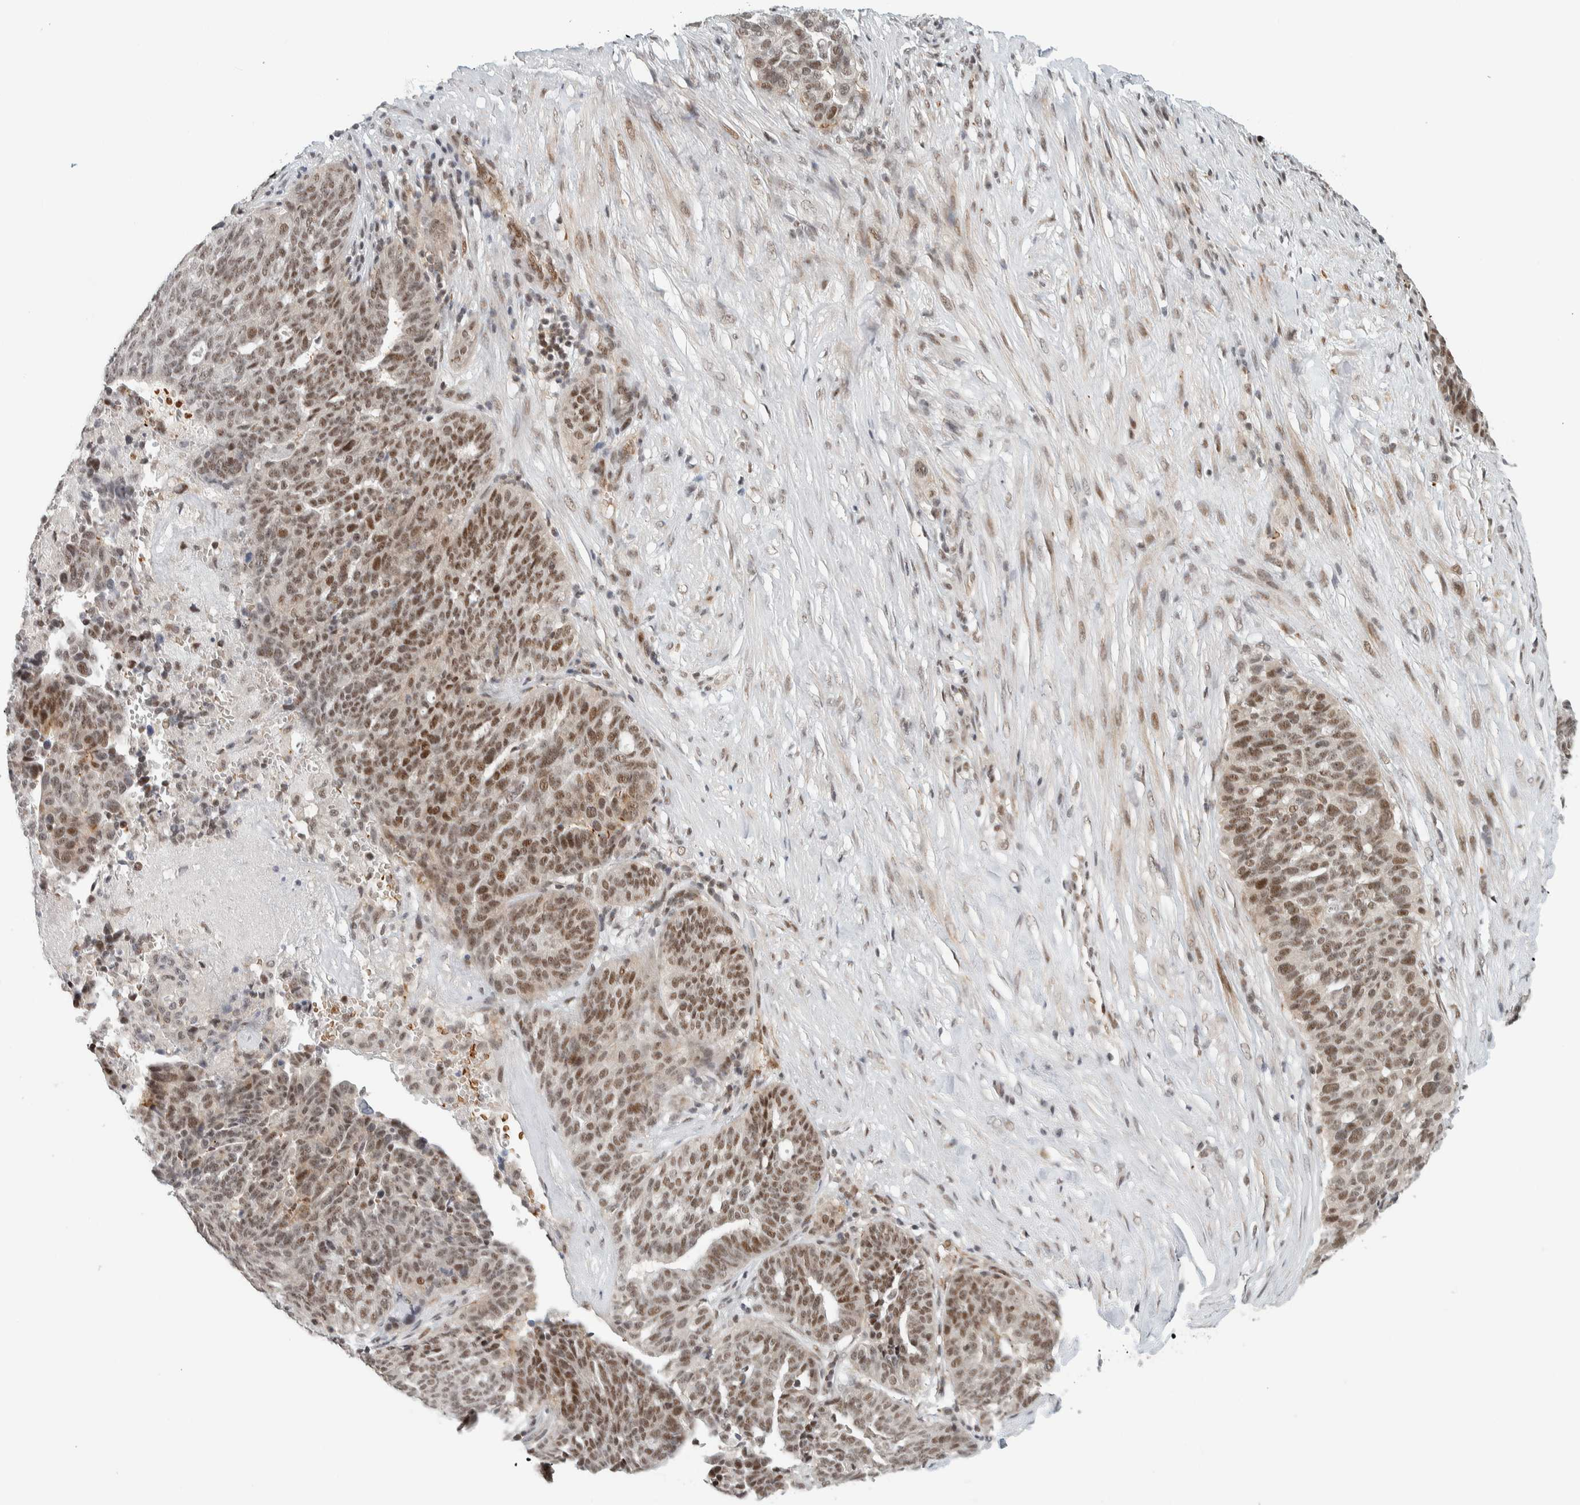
{"staining": {"intensity": "strong", "quantity": ">75%", "location": "nuclear"}, "tissue": "ovarian cancer", "cell_type": "Tumor cells", "image_type": "cancer", "snomed": [{"axis": "morphology", "description": "Cystadenocarcinoma, serous, NOS"}, {"axis": "topography", "description": "Ovary"}], "caption": "Human serous cystadenocarcinoma (ovarian) stained with a protein marker demonstrates strong staining in tumor cells.", "gene": "ZBTB2", "patient": {"sex": "female", "age": 59}}